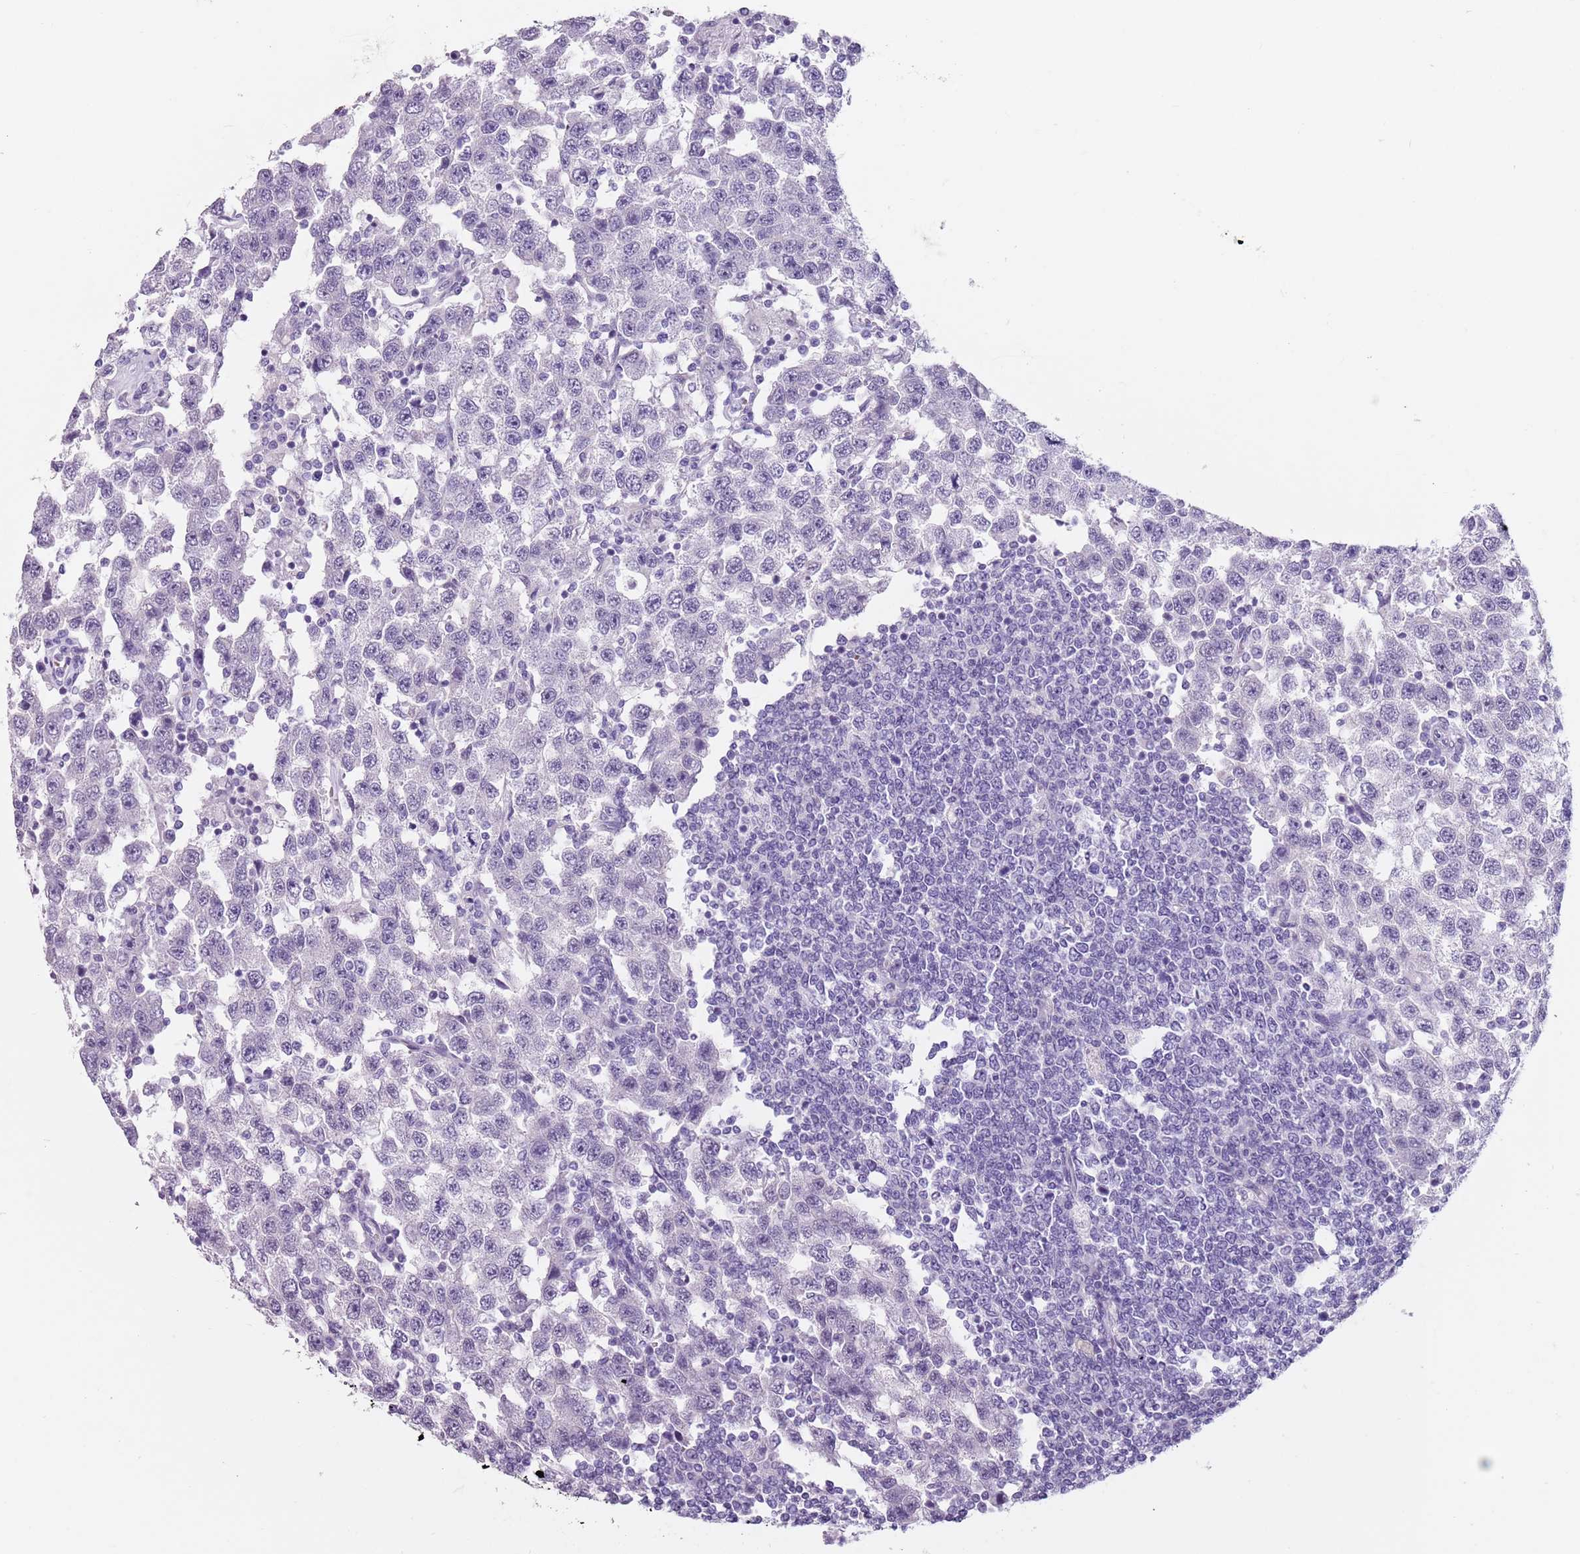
{"staining": {"intensity": "negative", "quantity": "none", "location": "none"}, "tissue": "testis cancer", "cell_type": "Tumor cells", "image_type": "cancer", "snomed": [{"axis": "morphology", "description": "Seminoma, NOS"}, {"axis": "topography", "description": "Testis"}], "caption": "Histopathology image shows no significant protein positivity in tumor cells of testis seminoma.", "gene": "SPESP1", "patient": {"sex": "male", "age": 41}}